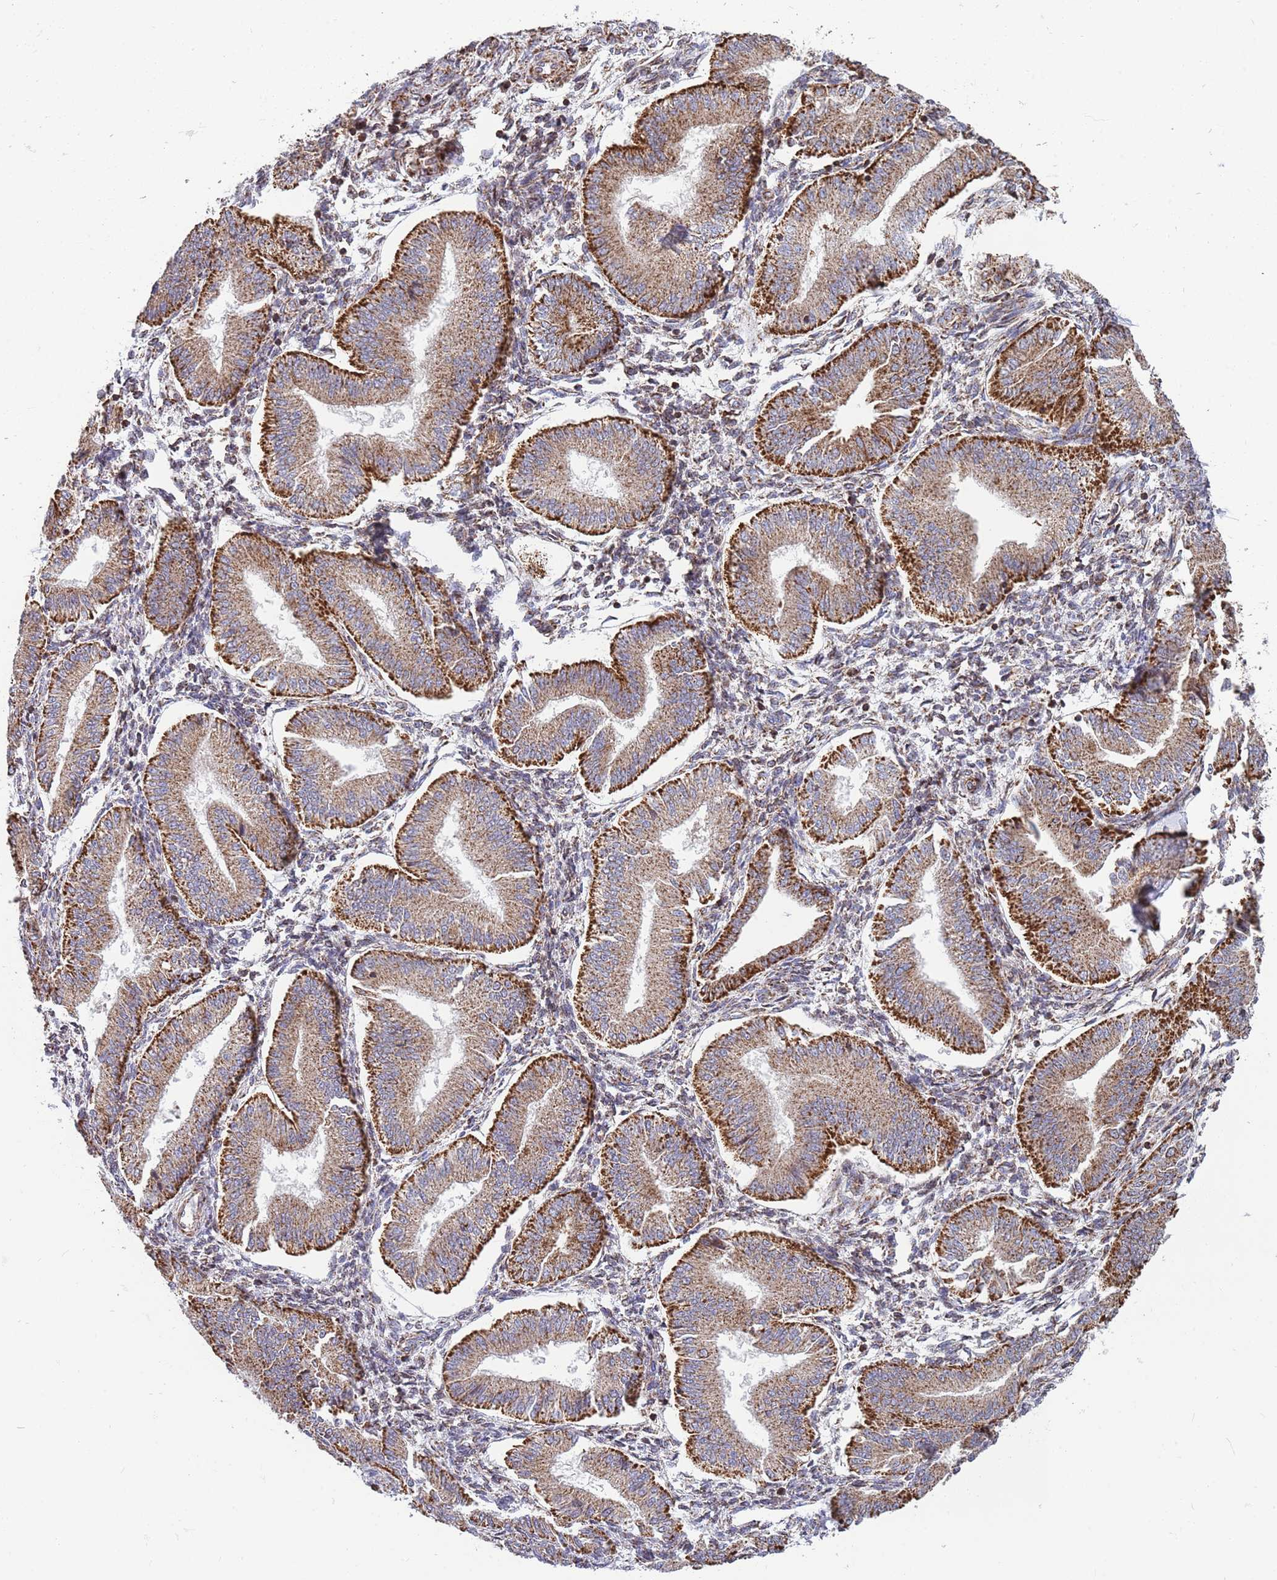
{"staining": {"intensity": "moderate", "quantity": "<25%", "location": "cytoplasmic/membranous"}, "tissue": "endometrium", "cell_type": "Cells in endometrial stroma", "image_type": "normal", "snomed": [{"axis": "morphology", "description": "Normal tissue, NOS"}, {"axis": "topography", "description": "Endometrium"}], "caption": "Protein expression analysis of unremarkable human endometrium reveals moderate cytoplasmic/membranous positivity in approximately <25% of cells in endometrial stroma. (DAB IHC with brightfield microscopy, high magnification).", "gene": "ATP5PD", "patient": {"sex": "female", "age": 39}}